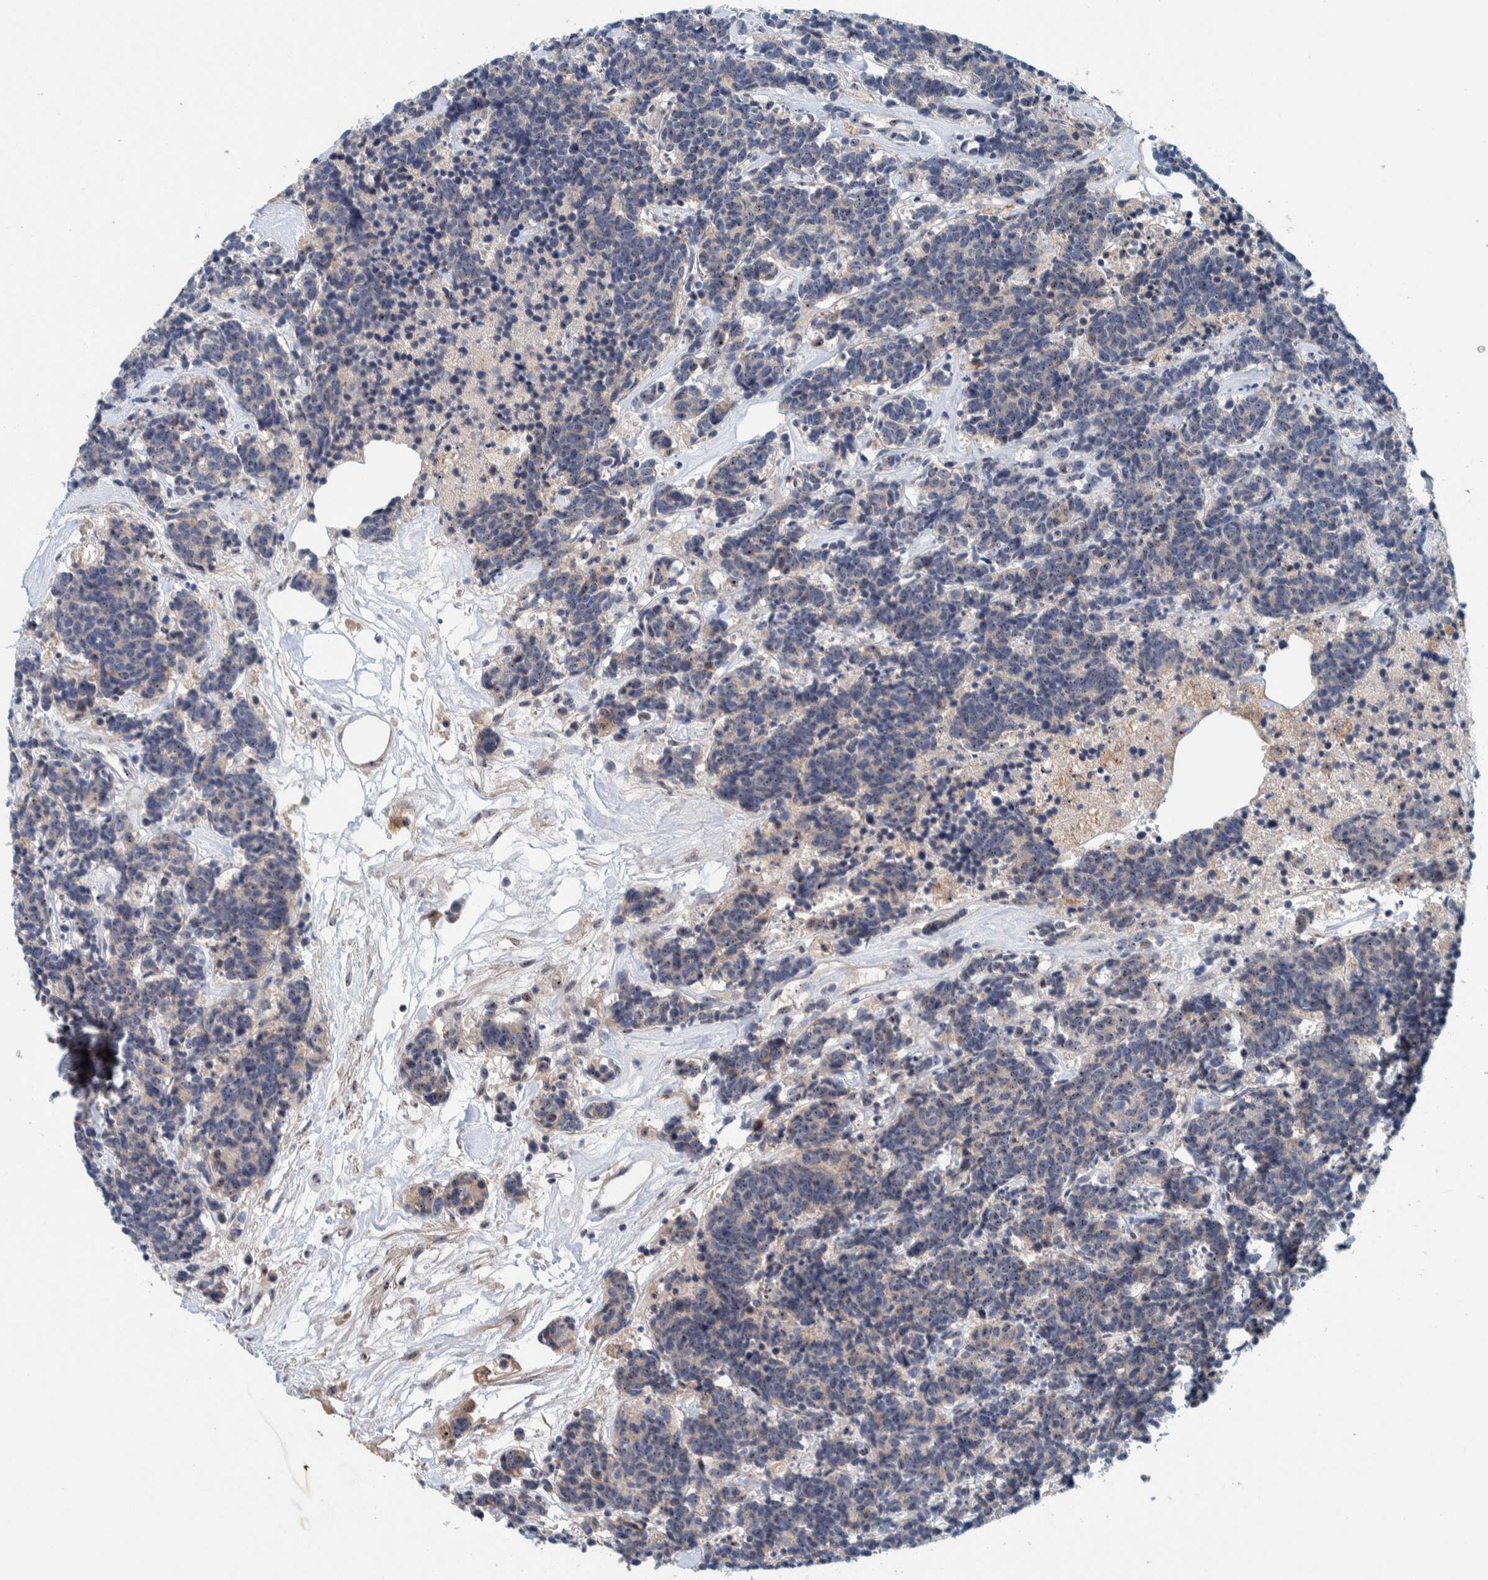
{"staining": {"intensity": "weak", "quantity": ">75%", "location": "nuclear"}, "tissue": "carcinoid", "cell_type": "Tumor cells", "image_type": "cancer", "snomed": [{"axis": "morphology", "description": "Carcinoma, NOS"}, {"axis": "morphology", "description": "Carcinoid, malignant, NOS"}, {"axis": "topography", "description": "Urinary bladder"}], "caption": "A histopathology image of carcinoid stained for a protein demonstrates weak nuclear brown staining in tumor cells.", "gene": "NOL11", "patient": {"sex": "male", "age": 57}}